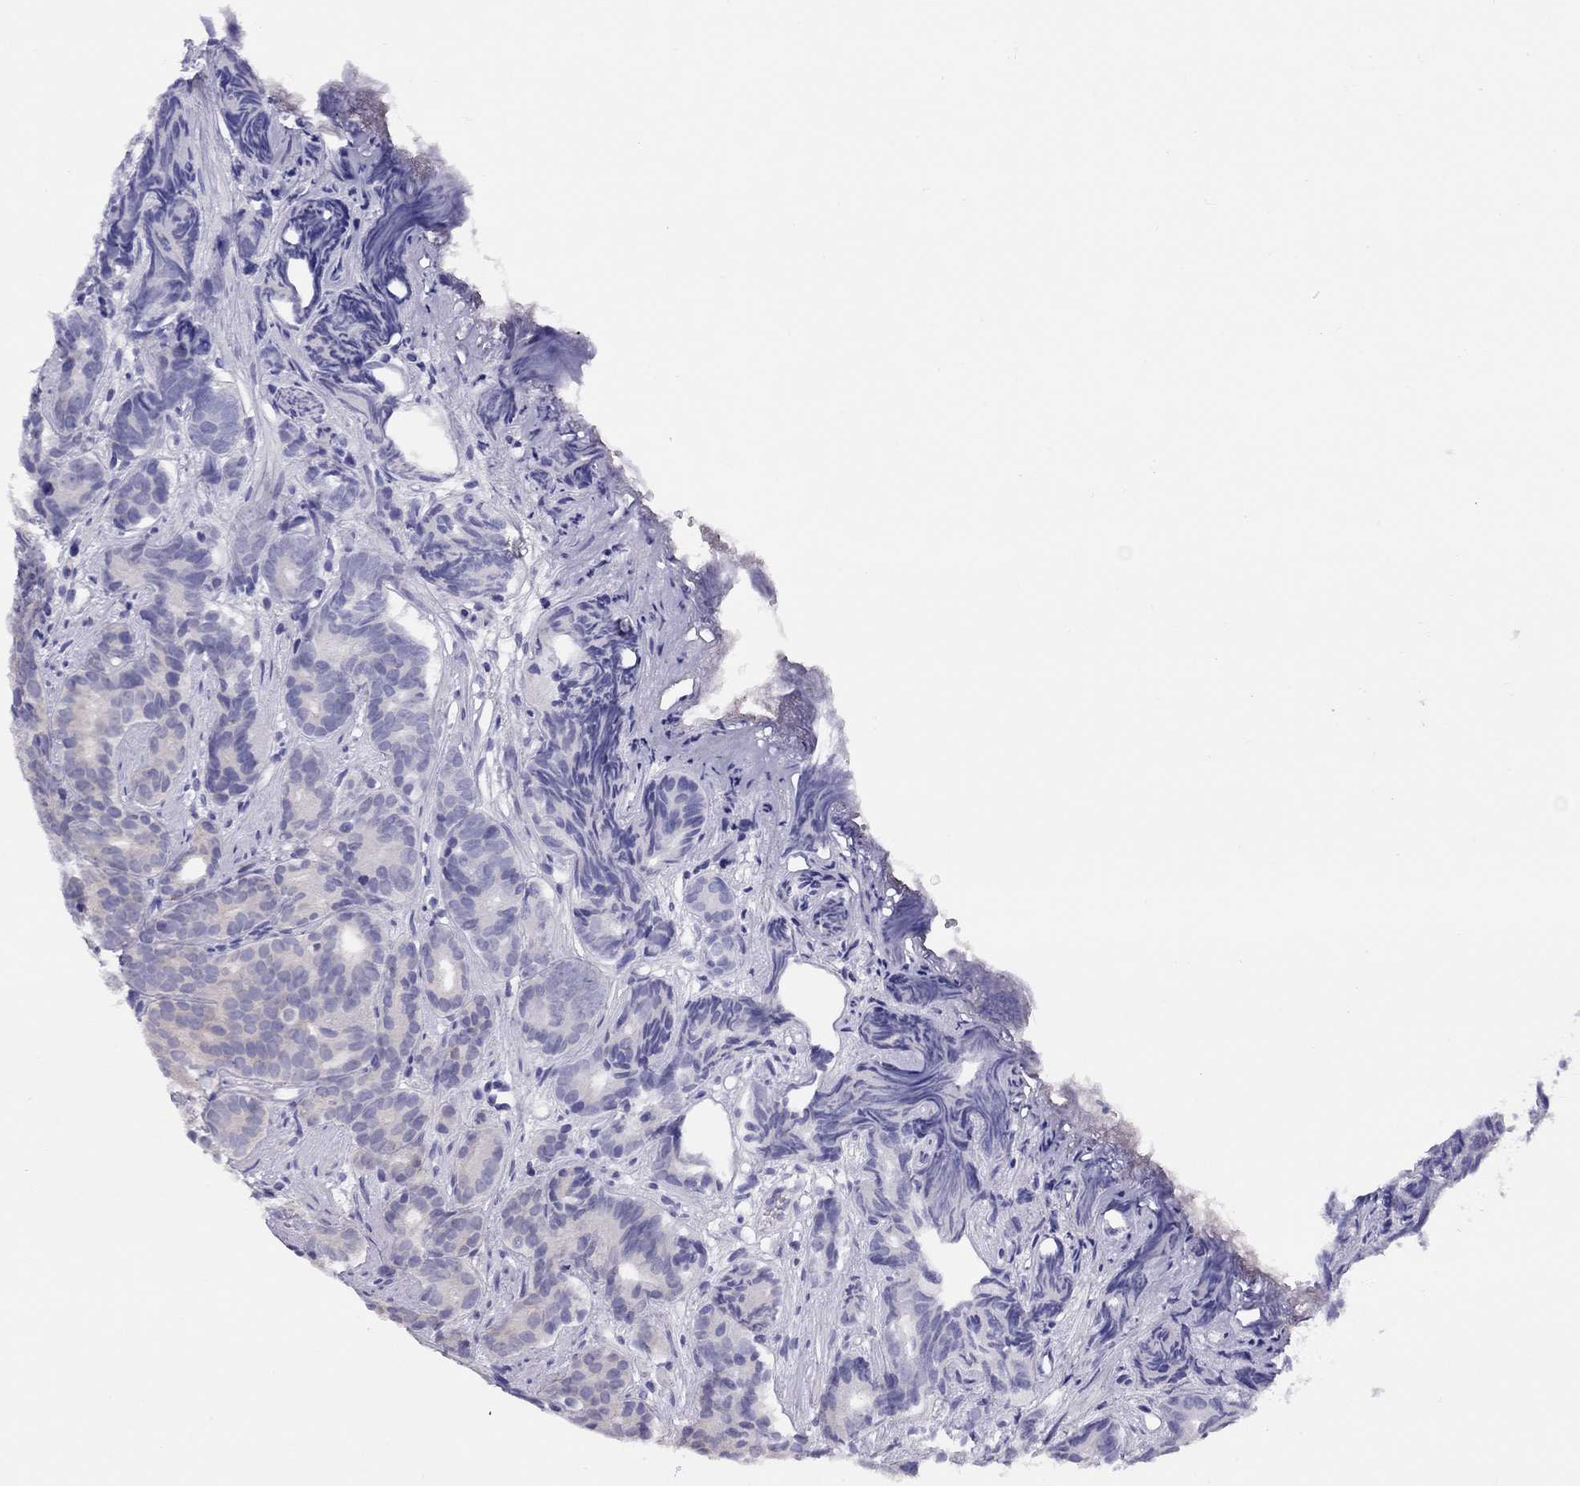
{"staining": {"intensity": "moderate", "quantity": "<25%", "location": "cytoplasmic/membranous"}, "tissue": "prostate cancer", "cell_type": "Tumor cells", "image_type": "cancer", "snomed": [{"axis": "morphology", "description": "Adenocarcinoma, High grade"}, {"axis": "topography", "description": "Prostate"}], "caption": "About <25% of tumor cells in human adenocarcinoma (high-grade) (prostate) show moderate cytoplasmic/membranous protein expression as visualized by brown immunohistochemical staining.", "gene": "LRIT2", "patient": {"sex": "male", "age": 84}}